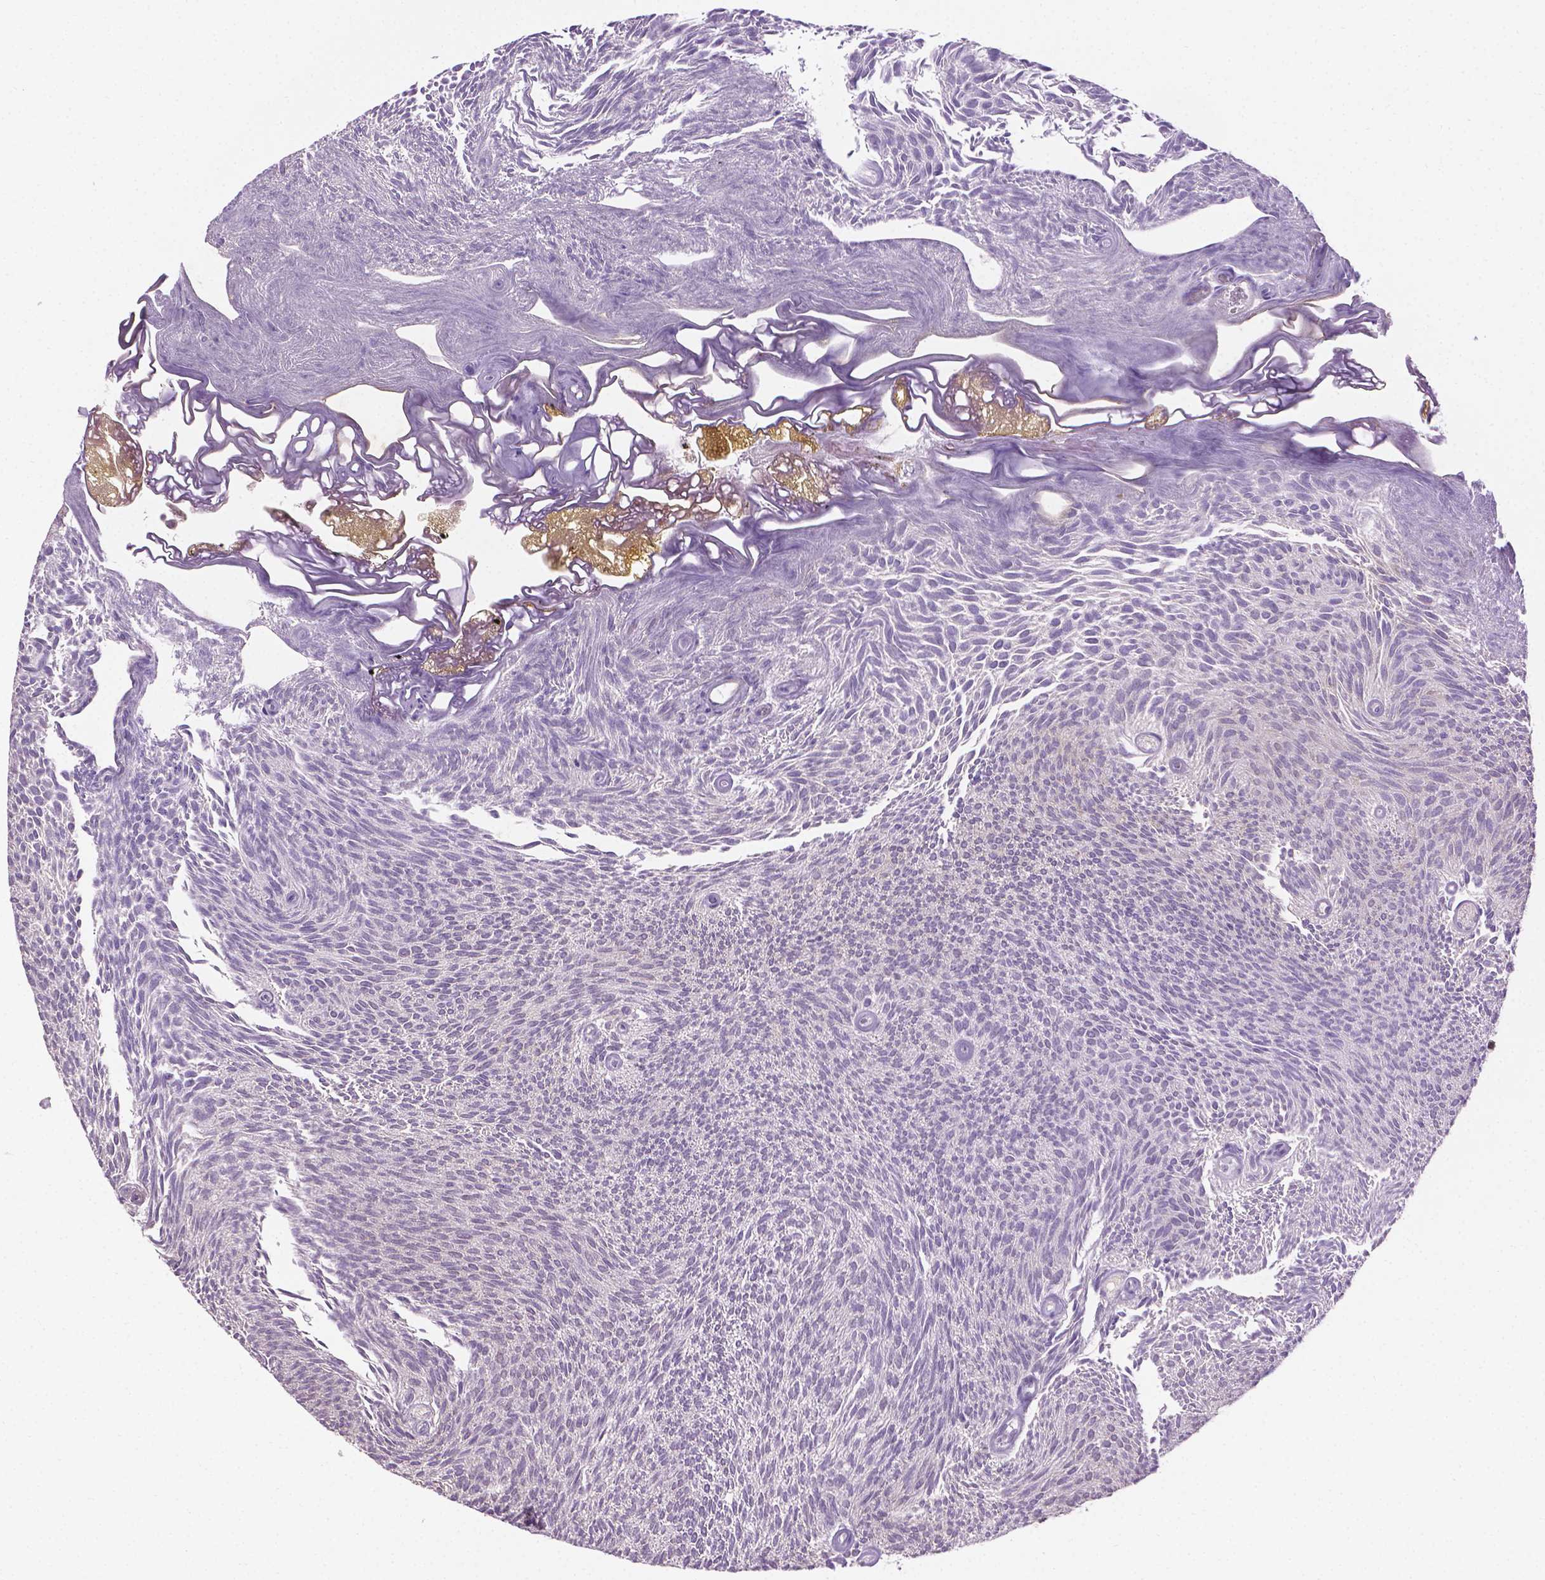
{"staining": {"intensity": "negative", "quantity": "none", "location": "none"}, "tissue": "urothelial cancer", "cell_type": "Tumor cells", "image_type": "cancer", "snomed": [{"axis": "morphology", "description": "Urothelial carcinoma, Low grade"}, {"axis": "topography", "description": "Urinary bladder"}], "caption": "An image of human urothelial cancer is negative for staining in tumor cells. (DAB immunohistochemistry (IHC) with hematoxylin counter stain).", "gene": "ABI2", "patient": {"sex": "male", "age": 77}}